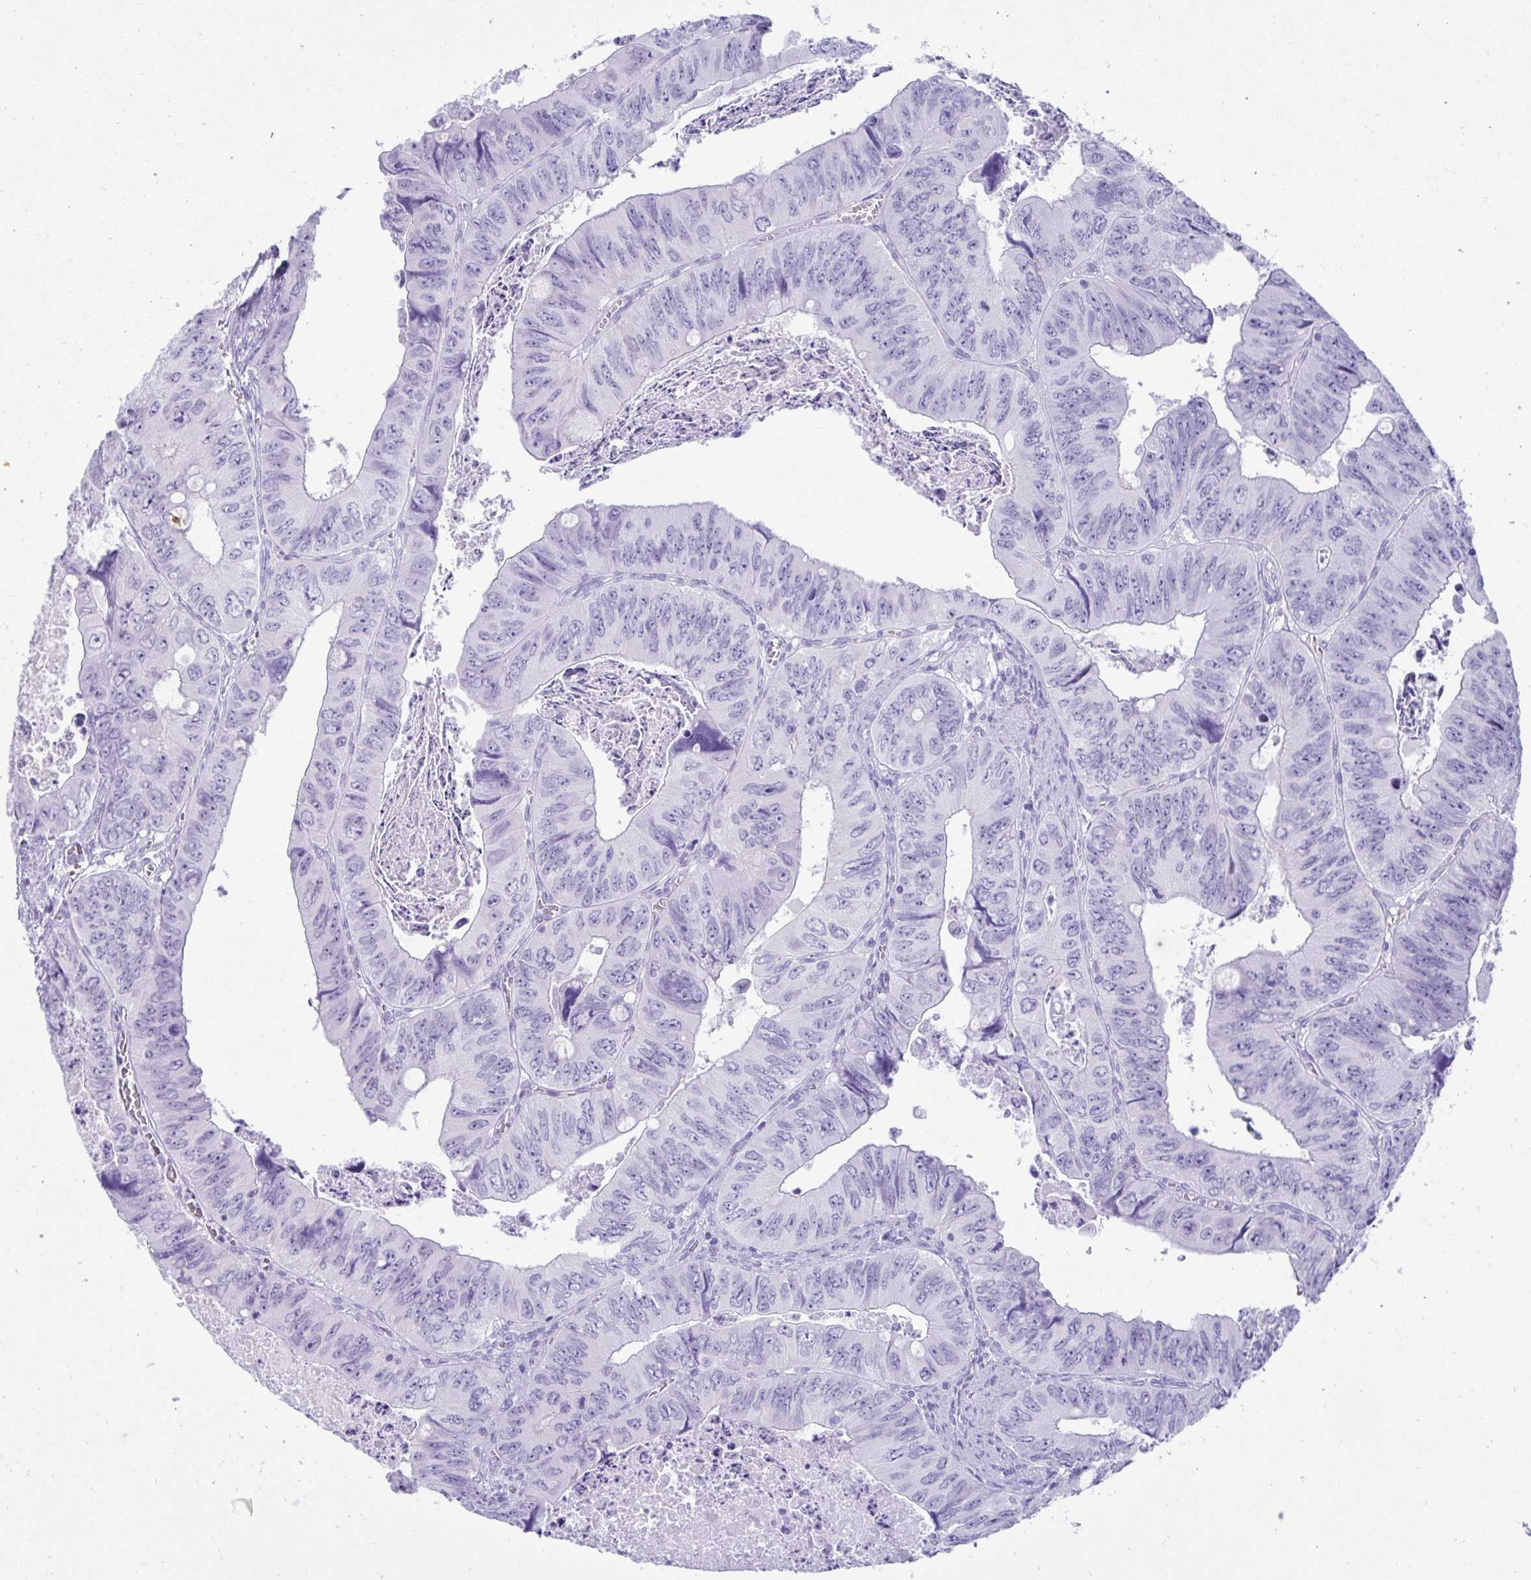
{"staining": {"intensity": "negative", "quantity": "none", "location": "none"}, "tissue": "colorectal cancer", "cell_type": "Tumor cells", "image_type": "cancer", "snomed": [{"axis": "morphology", "description": "Adenocarcinoma, NOS"}, {"axis": "topography", "description": "Colon"}], "caption": "This image is of colorectal adenocarcinoma stained with IHC to label a protein in brown with the nuclei are counter-stained blue. There is no staining in tumor cells.", "gene": "PSCA", "patient": {"sex": "female", "age": 84}}